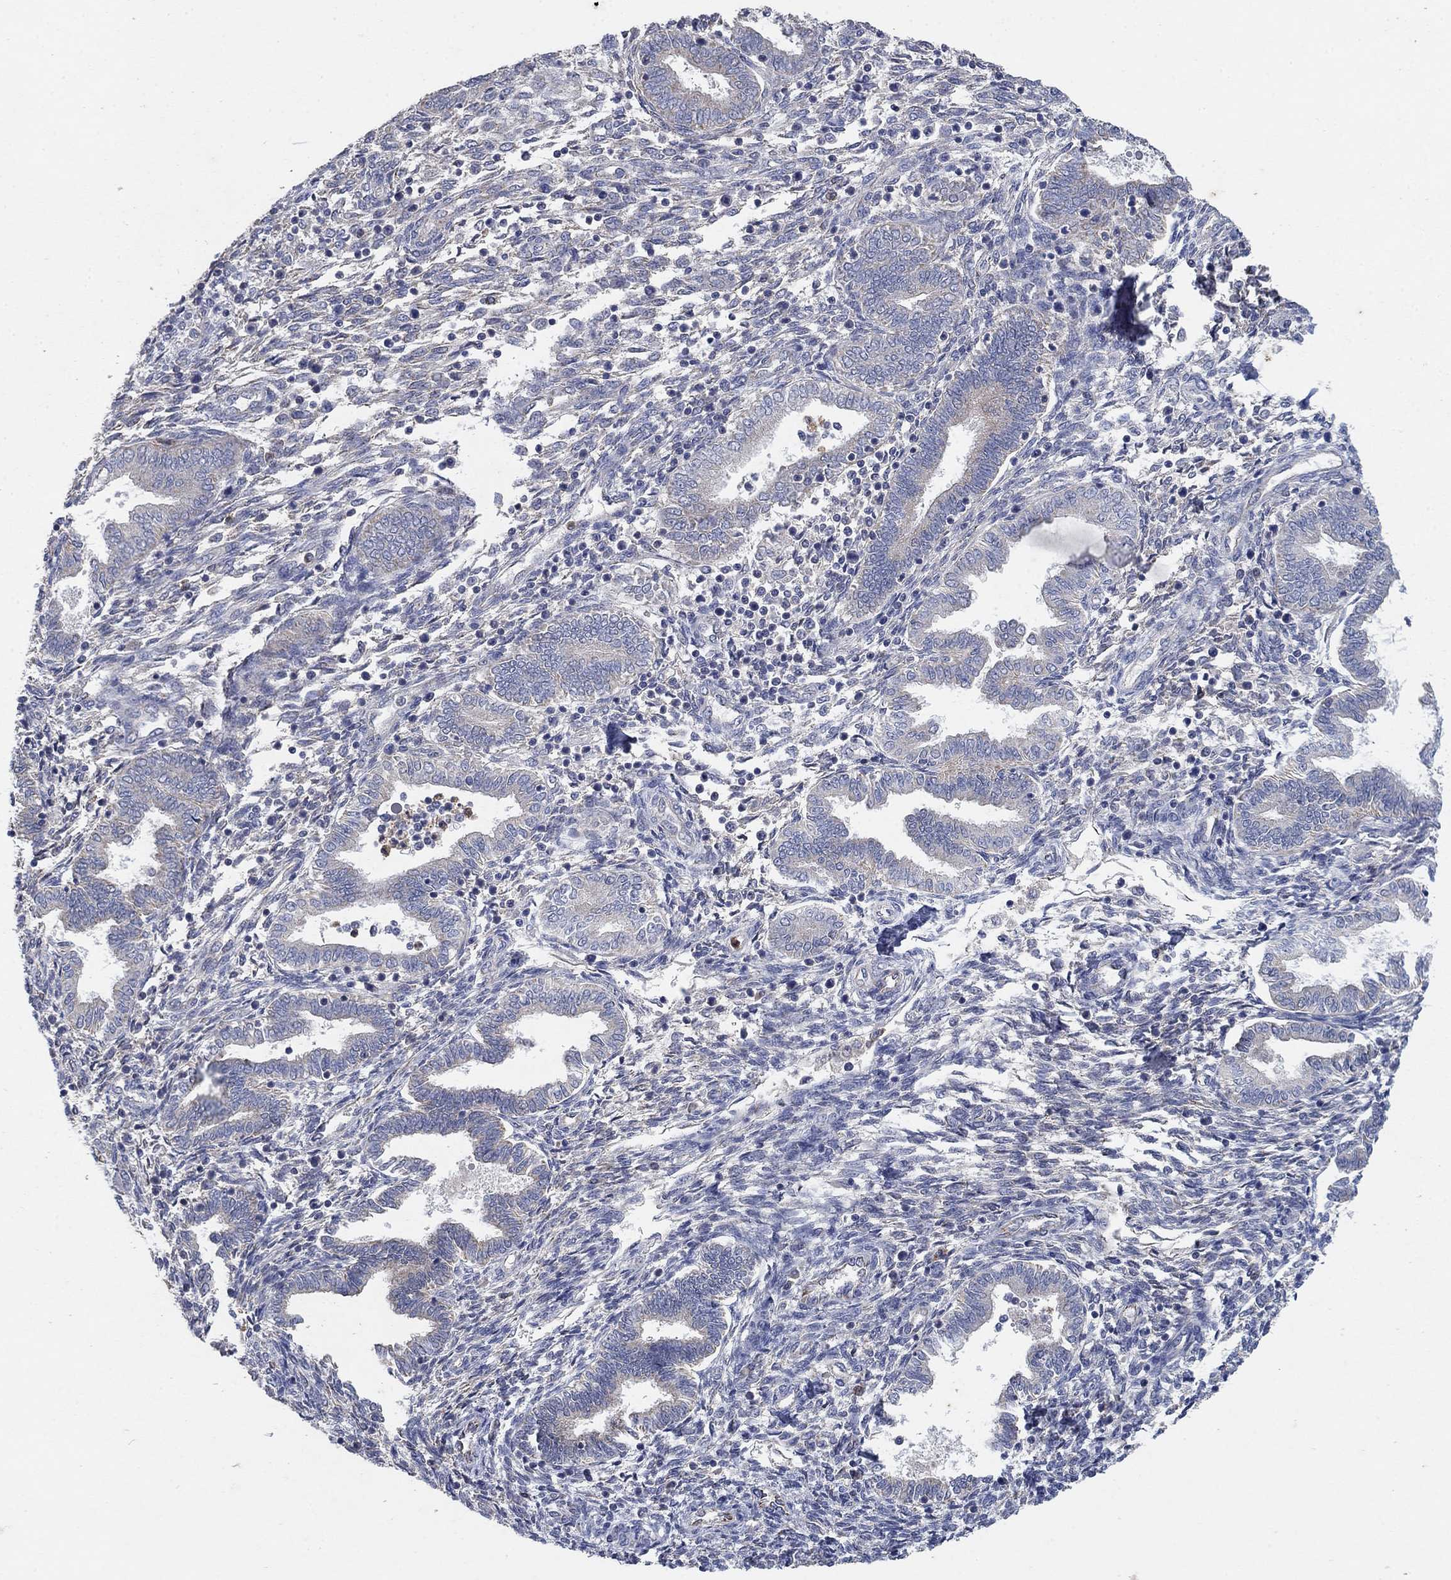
{"staining": {"intensity": "moderate", "quantity": "<25%", "location": "cytoplasmic/membranous"}, "tissue": "endometrium", "cell_type": "Cells in endometrial stroma", "image_type": "normal", "snomed": [{"axis": "morphology", "description": "Normal tissue, NOS"}, {"axis": "topography", "description": "Endometrium"}], "caption": "Immunohistochemistry (IHC) of unremarkable human endometrium shows low levels of moderate cytoplasmic/membranous staining in about <25% of cells in endometrial stroma.", "gene": "PNPLA2", "patient": {"sex": "female", "age": 42}}